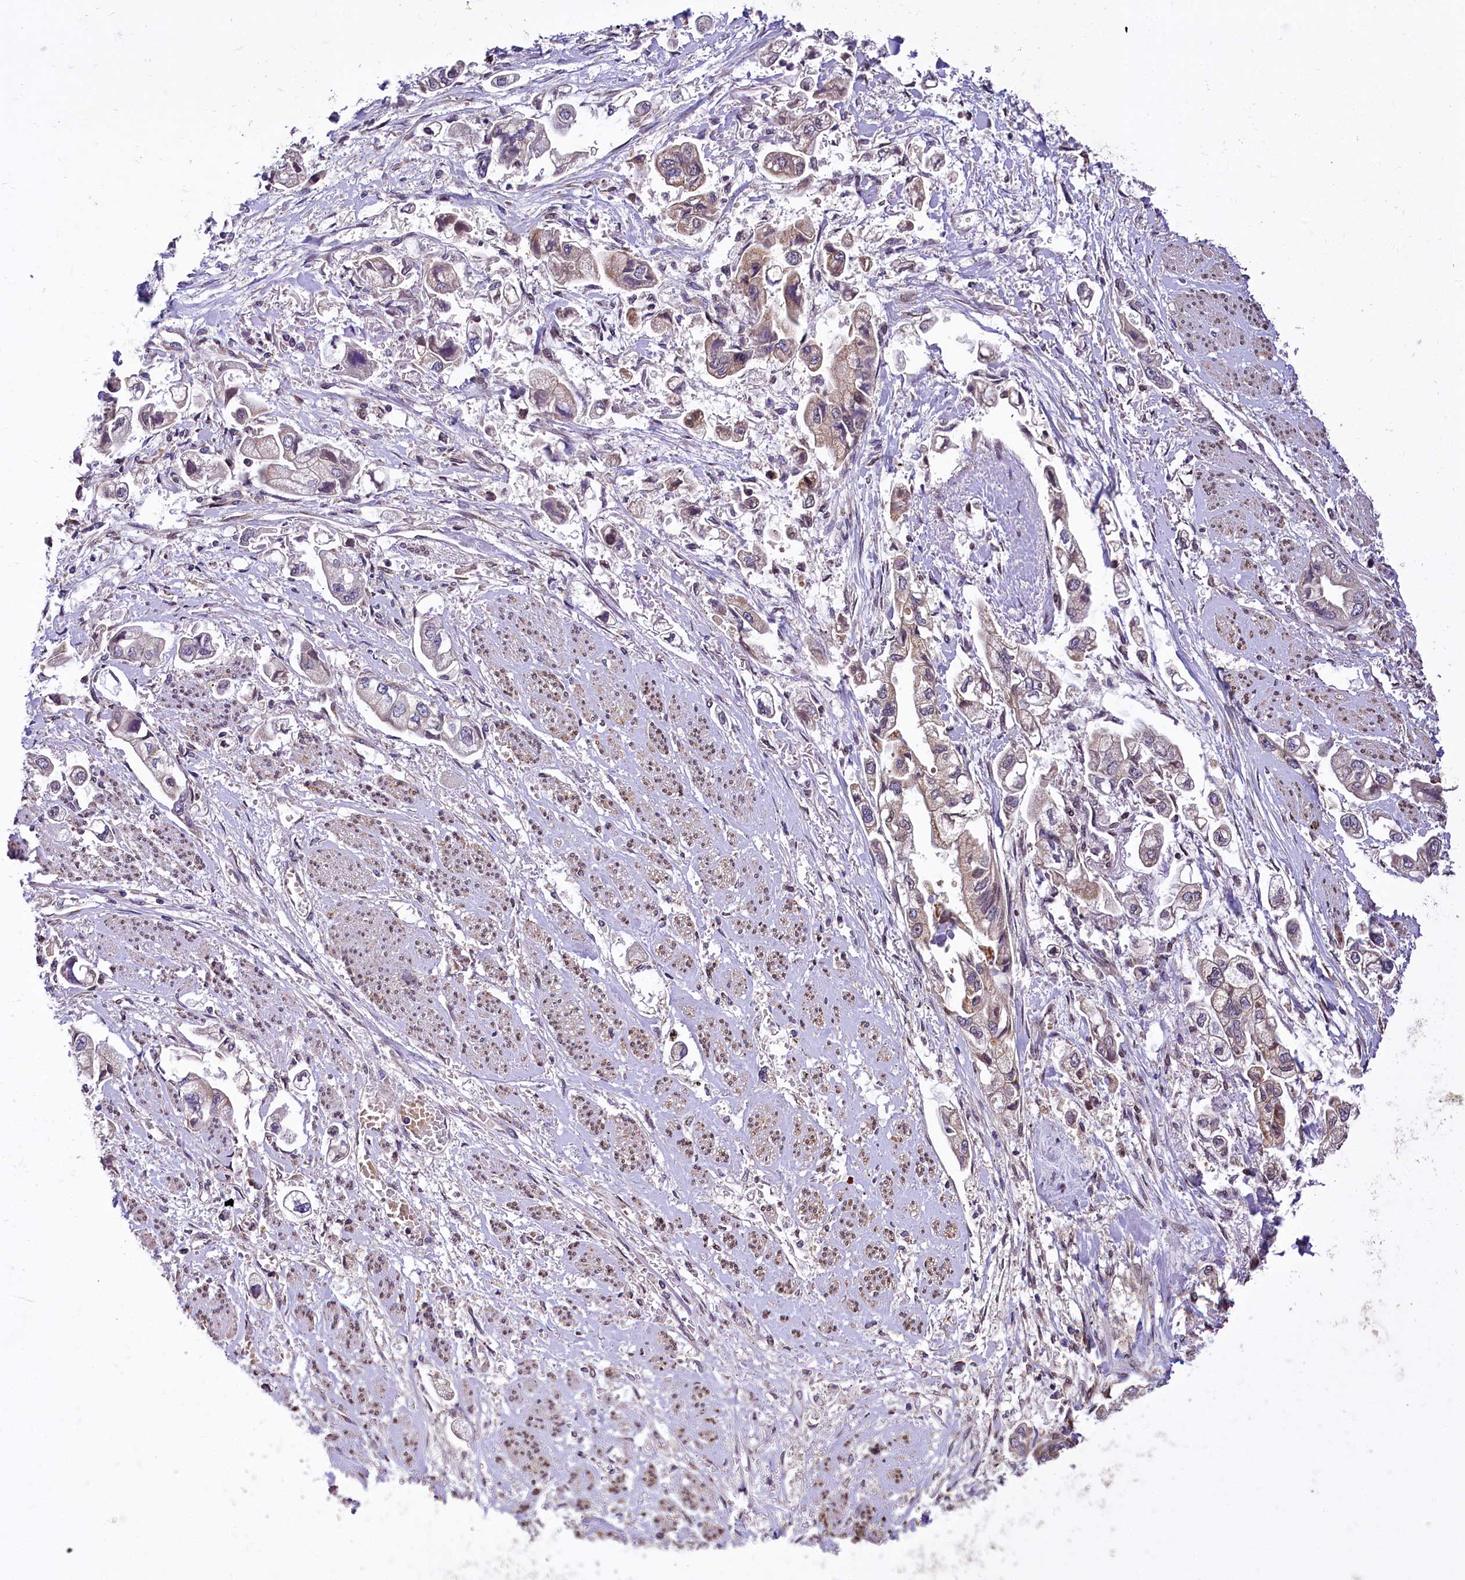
{"staining": {"intensity": "weak", "quantity": "<25%", "location": "cytoplasmic/membranous"}, "tissue": "stomach cancer", "cell_type": "Tumor cells", "image_type": "cancer", "snomed": [{"axis": "morphology", "description": "Adenocarcinoma, NOS"}, {"axis": "topography", "description": "Stomach"}], "caption": "The micrograph shows no staining of tumor cells in stomach adenocarcinoma.", "gene": "SUPV3L1", "patient": {"sex": "male", "age": 62}}